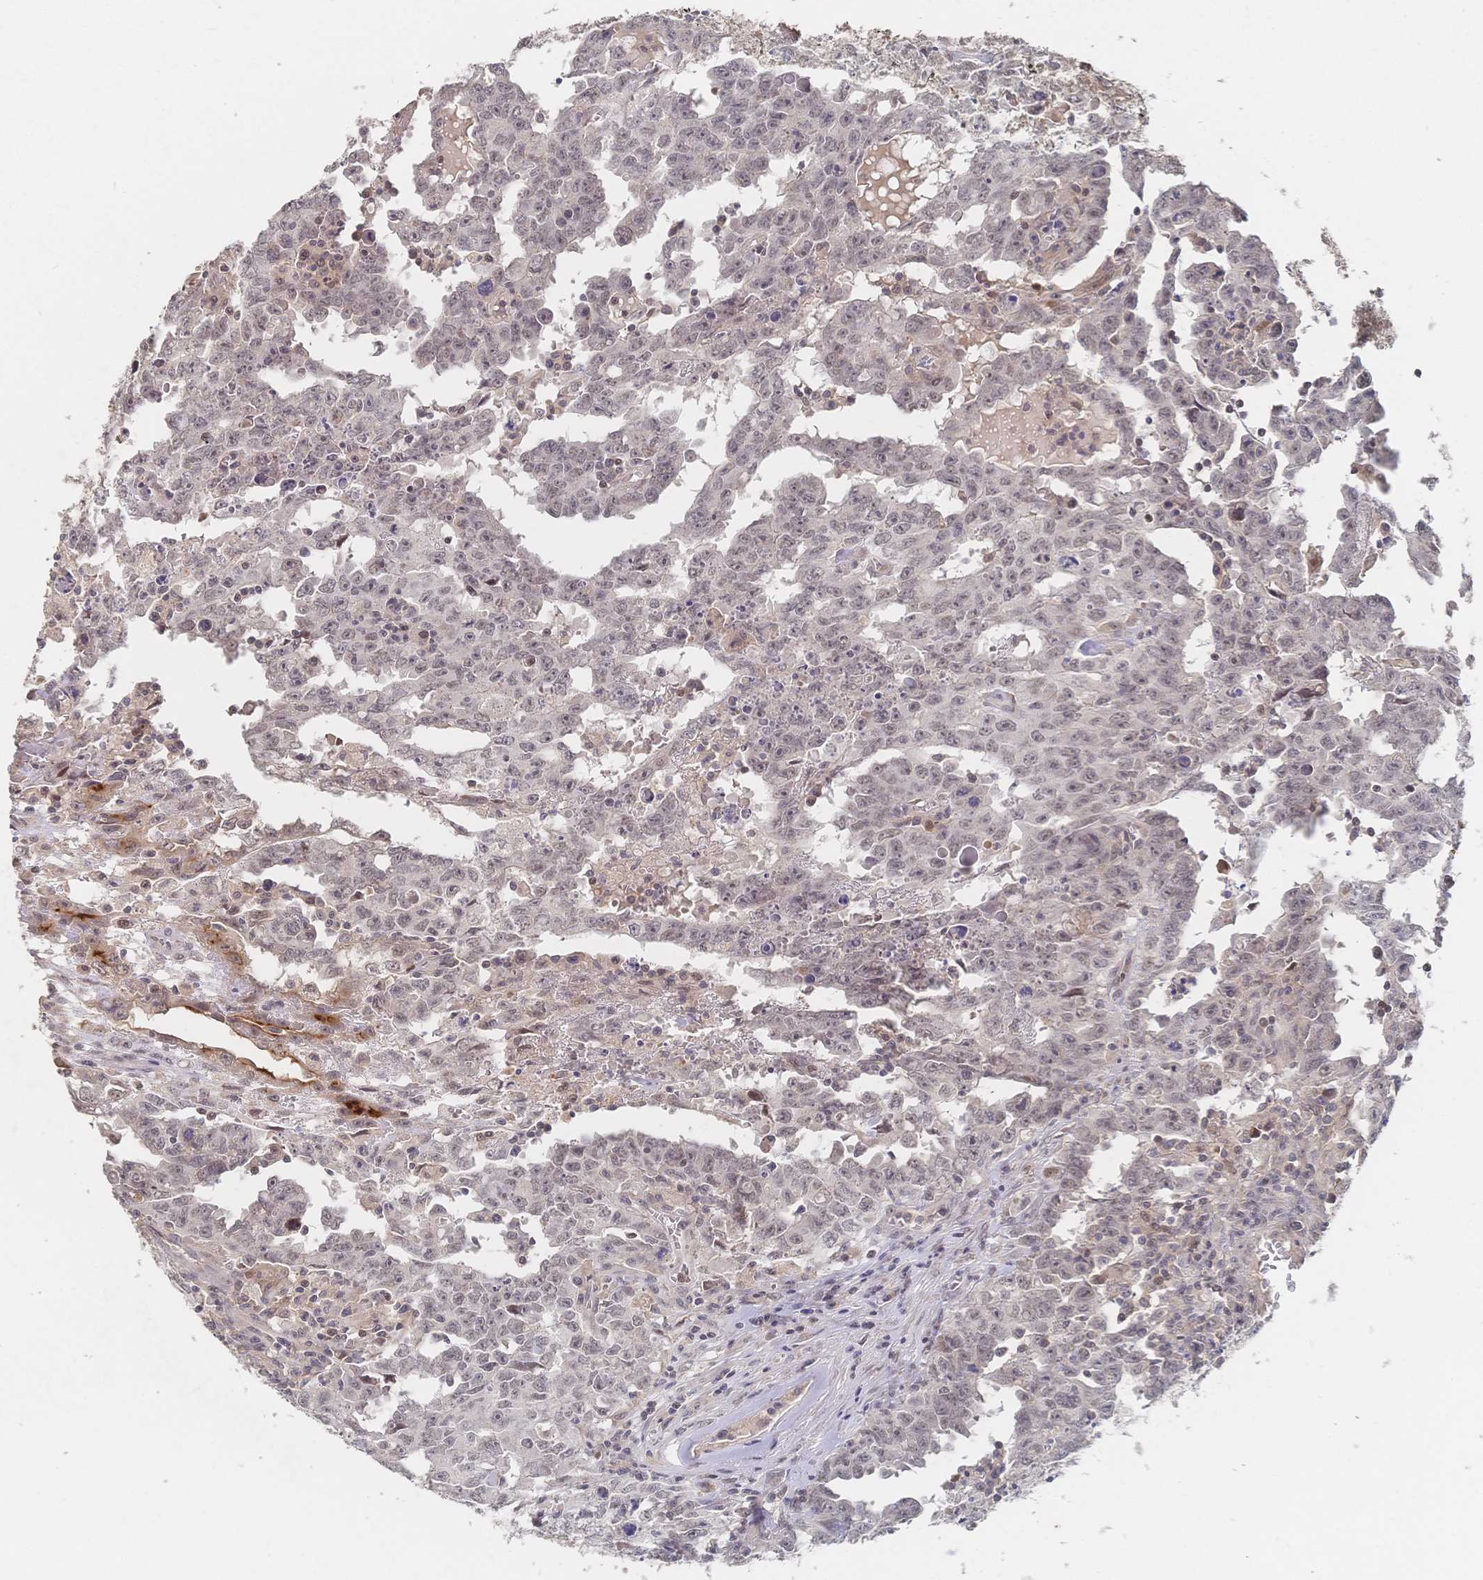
{"staining": {"intensity": "negative", "quantity": "none", "location": "none"}, "tissue": "testis cancer", "cell_type": "Tumor cells", "image_type": "cancer", "snomed": [{"axis": "morphology", "description": "Carcinoma, Embryonal, NOS"}, {"axis": "topography", "description": "Testis"}], "caption": "IHC histopathology image of neoplastic tissue: testis cancer stained with DAB (3,3'-diaminobenzidine) reveals no significant protein staining in tumor cells.", "gene": "LRP5", "patient": {"sex": "male", "age": 22}}